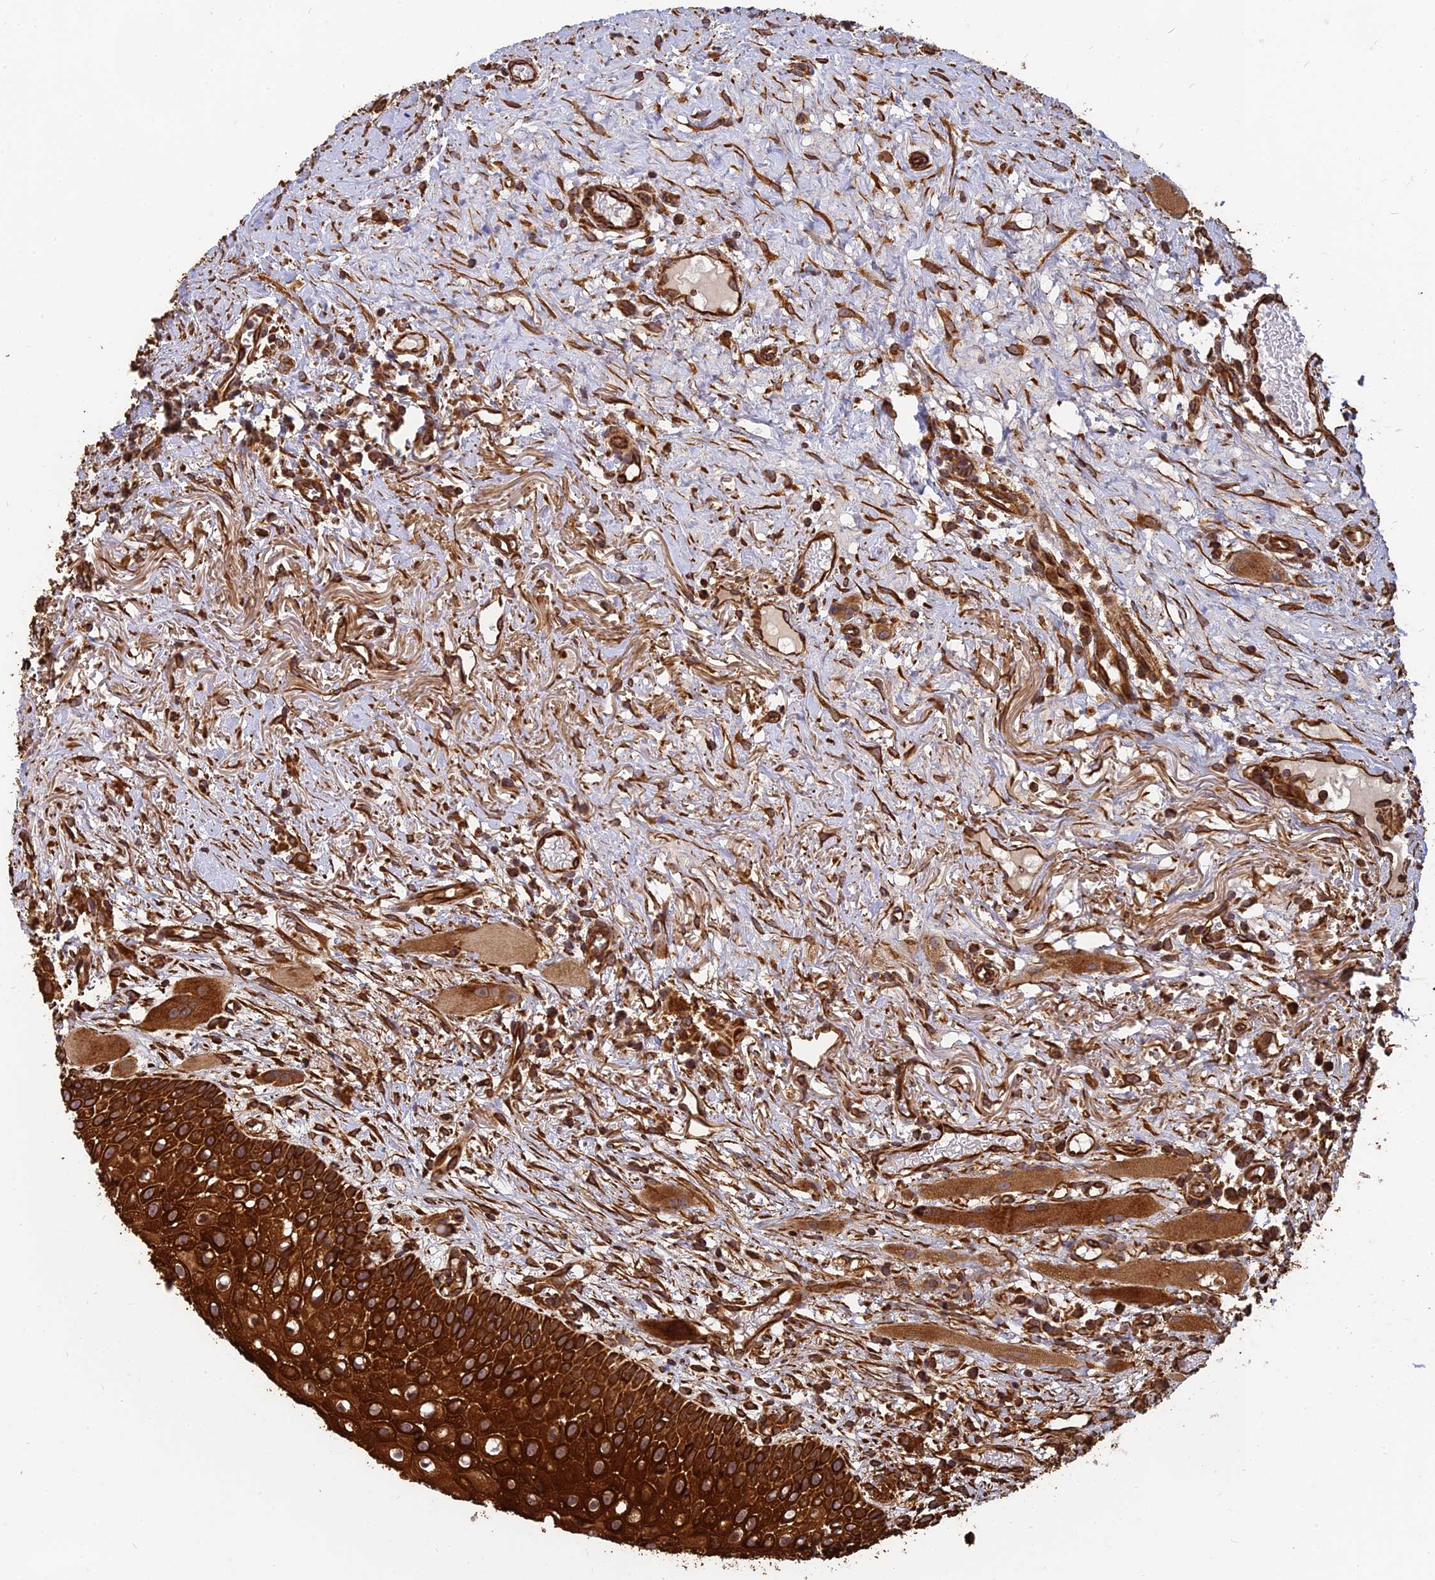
{"staining": {"intensity": "strong", "quantity": ">75%", "location": "cytoplasmic/membranous"}, "tissue": "oral mucosa", "cell_type": "Squamous epithelial cells", "image_type": "normal", "snomed": [{"axis": "morphology", "description": "Normal tissue, NOS"}, {"axis": "topography", "description": "Oral tissue"}], "caption": "Brown immunohistochemical staining in unremarkable oral mucosa displays strong cytoplasmic/membranous positivity in about >75% of squamous epithelial cells.", "gene": "DSTYK", "patient": {"sex": "female", "age": 69}}